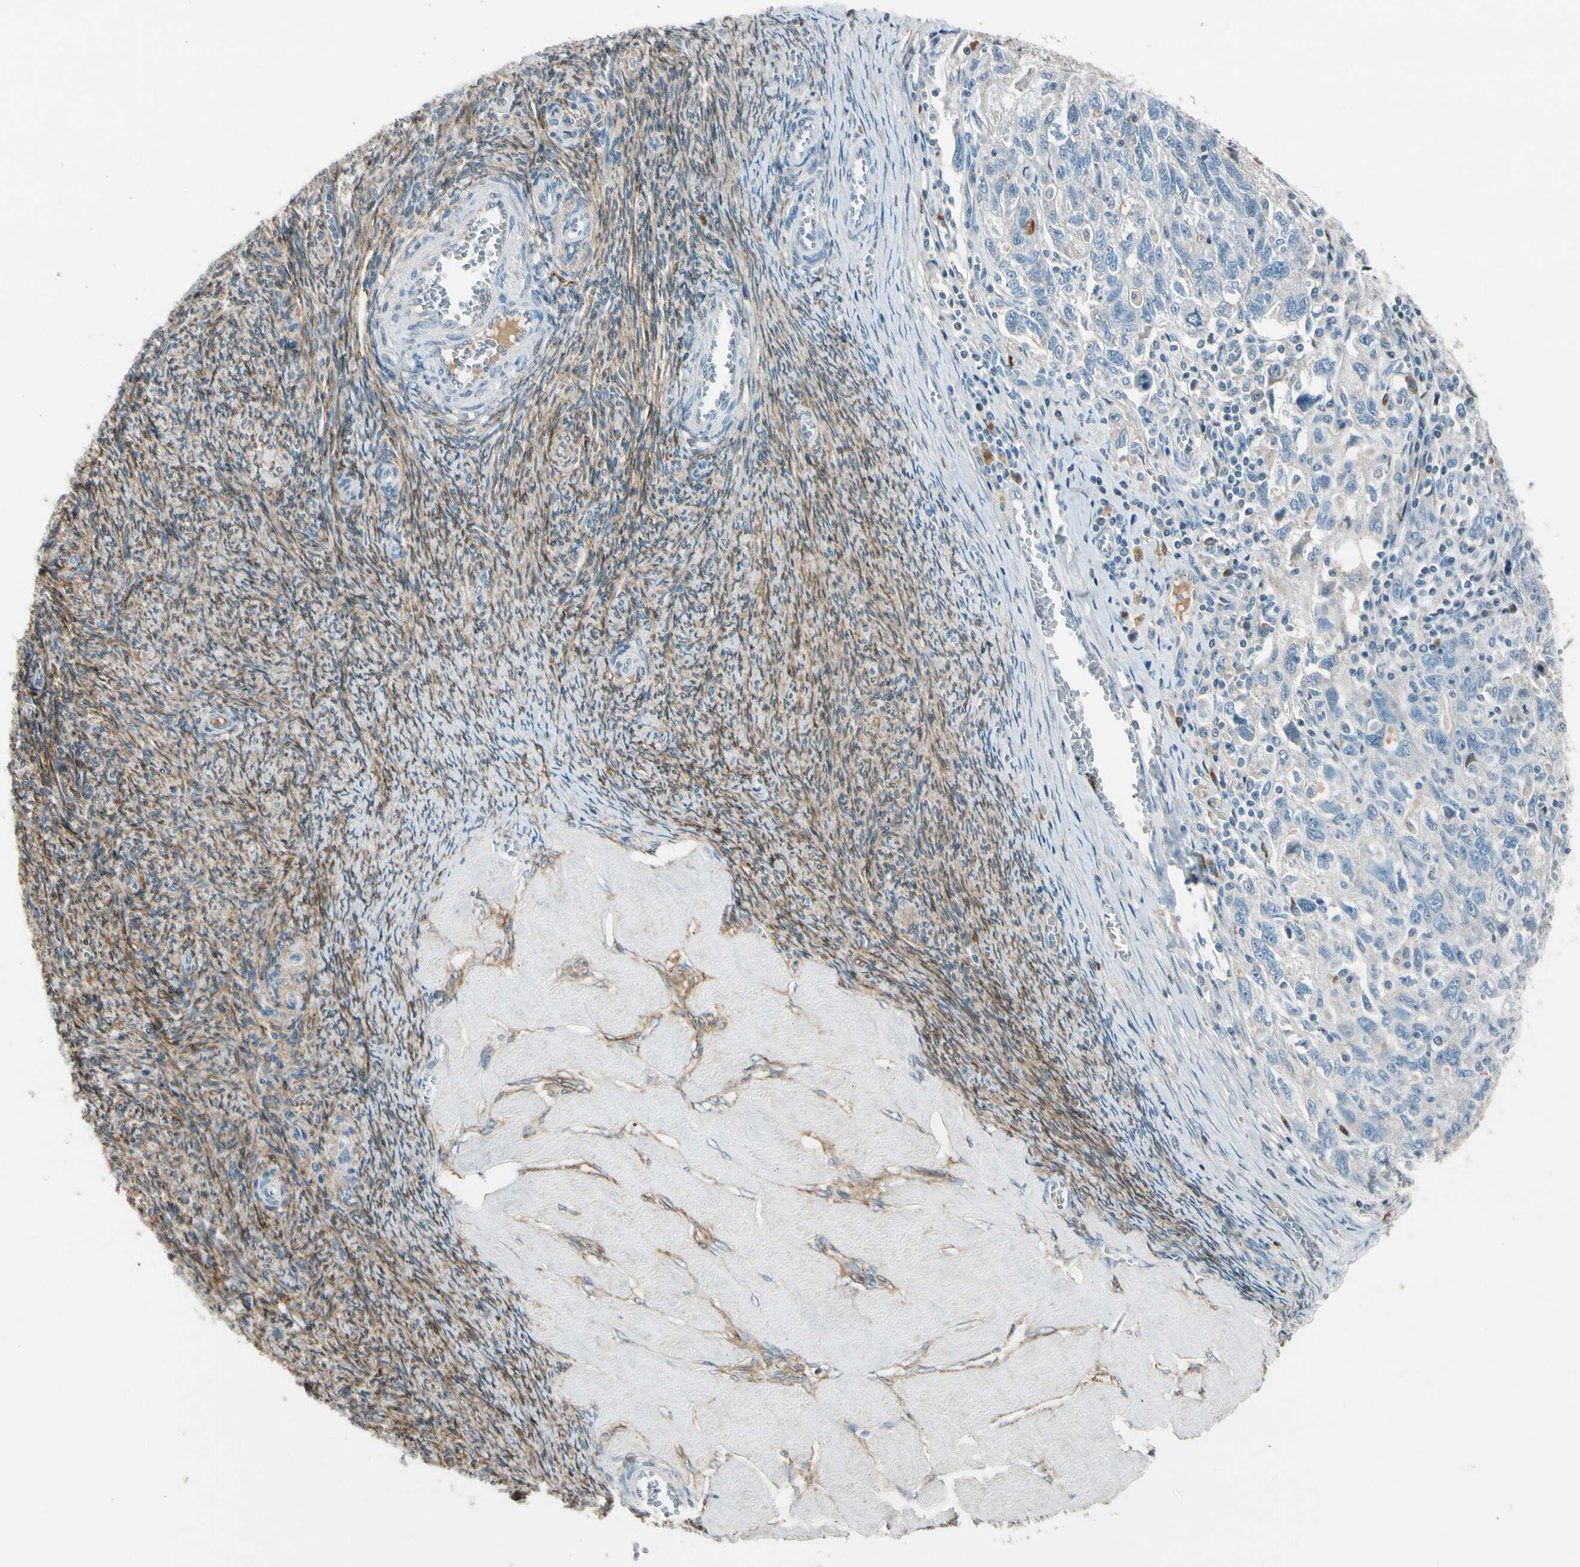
{"staining": {"intensity": "negative", "quantity": "none", "location": "none"}, "tissue": "ovarian cancer", "cell_type": "Tumor cells", "image_type": "cancer", "snomed": [{"axis": "morphology", "description": "Carcinoma, NOS"}, {"axis": "morphology", "description": "Cystadenocarcinoma, serous, NOS"}, {"axis": "topography", "description": "Ovary"}], "caption": "Ovarian cancer (carcinoma) was stained to show a protein in brown. There is no significant positivity in tumor cells.", "gene": "PDPN", "patient": {"sex": "female", "age": 69}}